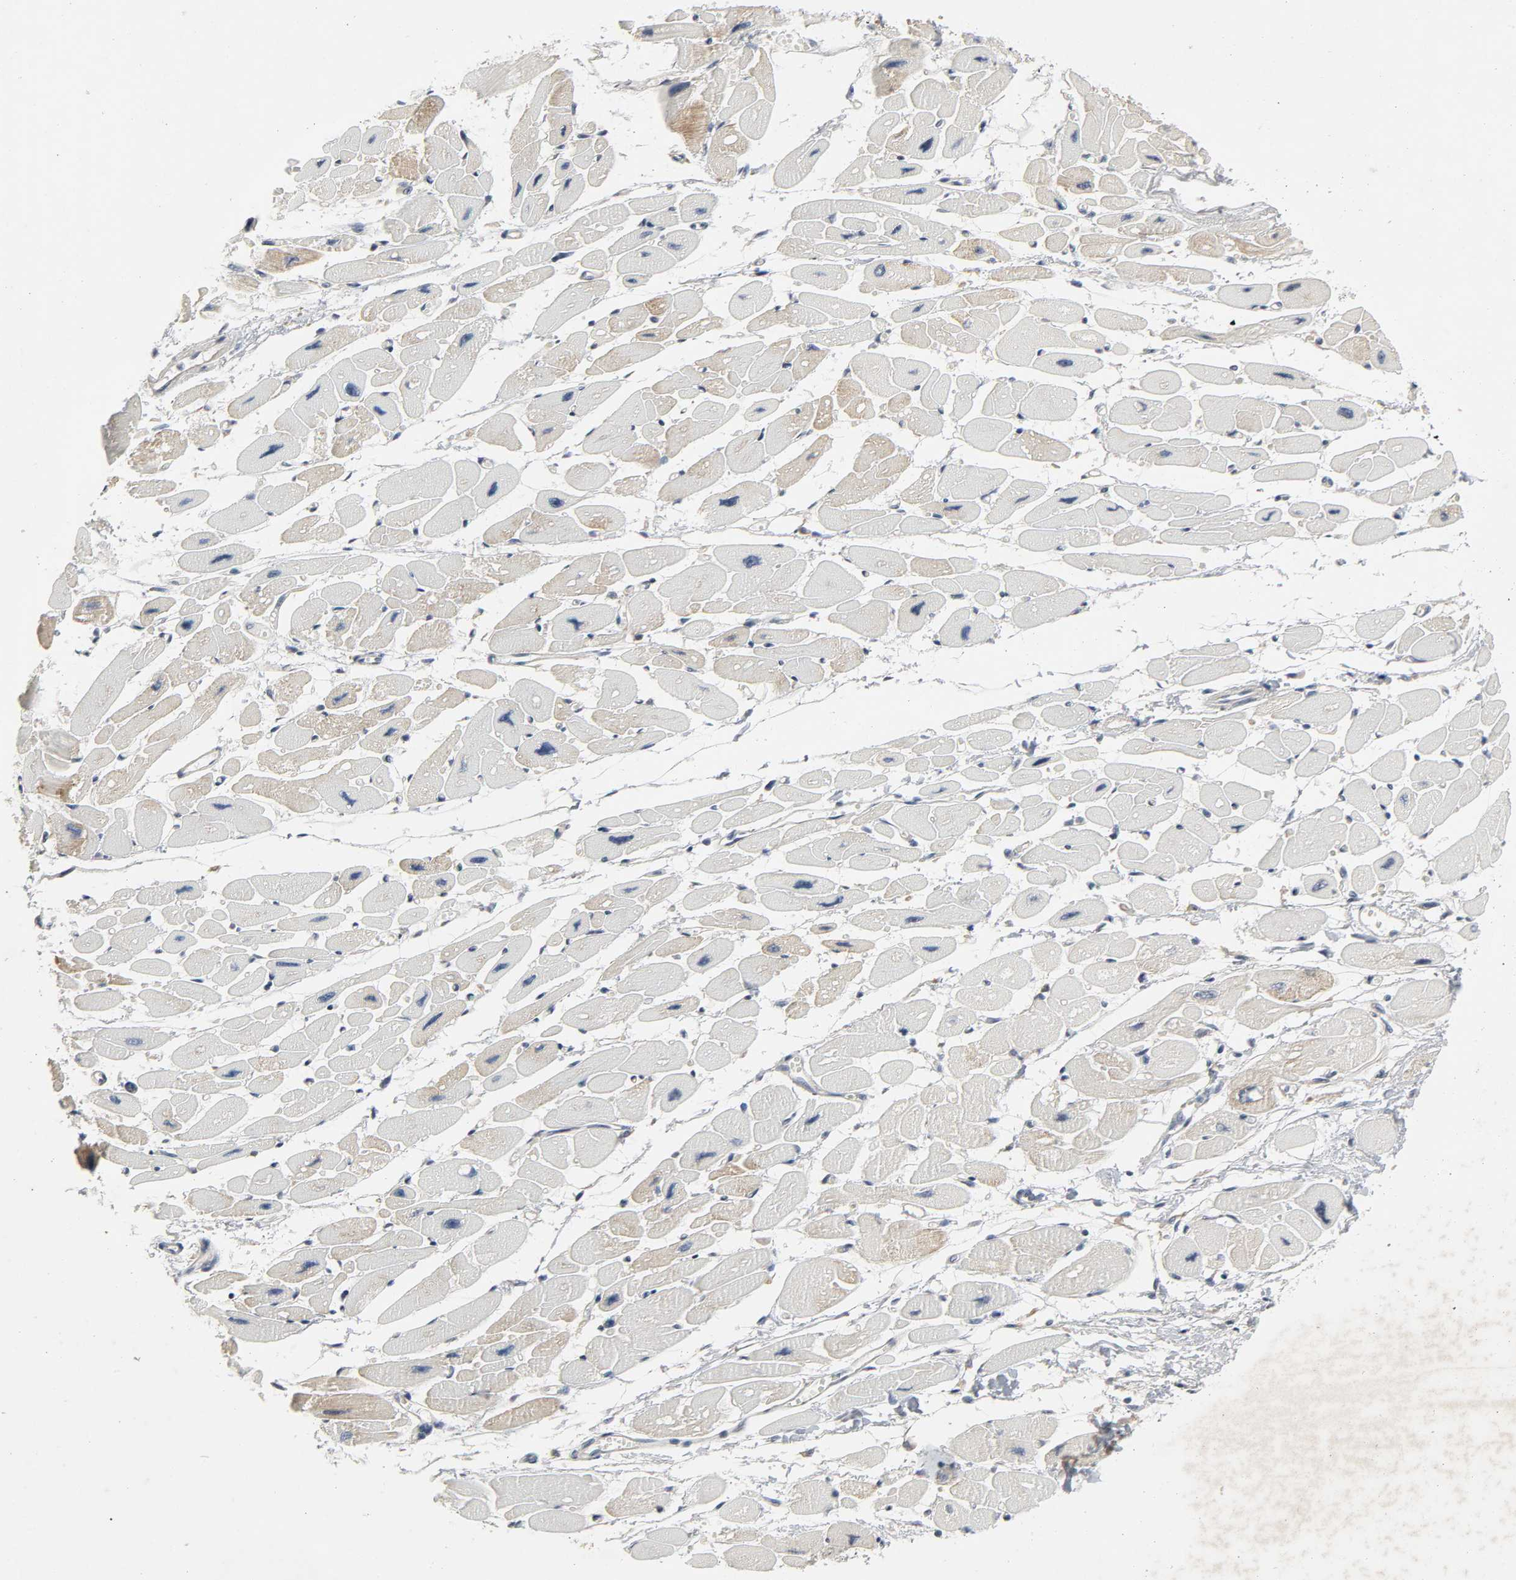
{"staining": {"intensity": "moderate", "quantity": "<25%", "location": "cytoplasmic/membranous"}, "tissue": "heart muscle", "cell_type": "Cardiomyocytes", "image_type": "normal", "snomed": [{"axis": "morphology", "description": "Normal tissue, NOS"}, {"axis": "topography", "description": "Heart"}], "caption": "A brown stain labels moderate cytoplasmic/membranous staining of a protein in cardiomyocytes of benign human heart muscle. (DAB (3,3'-diaminobenzidine) IHC, brown staining for protein, blue staining for nuclei).", "gene": "CD4", "patient": {"sex": "female", "age": 54}}